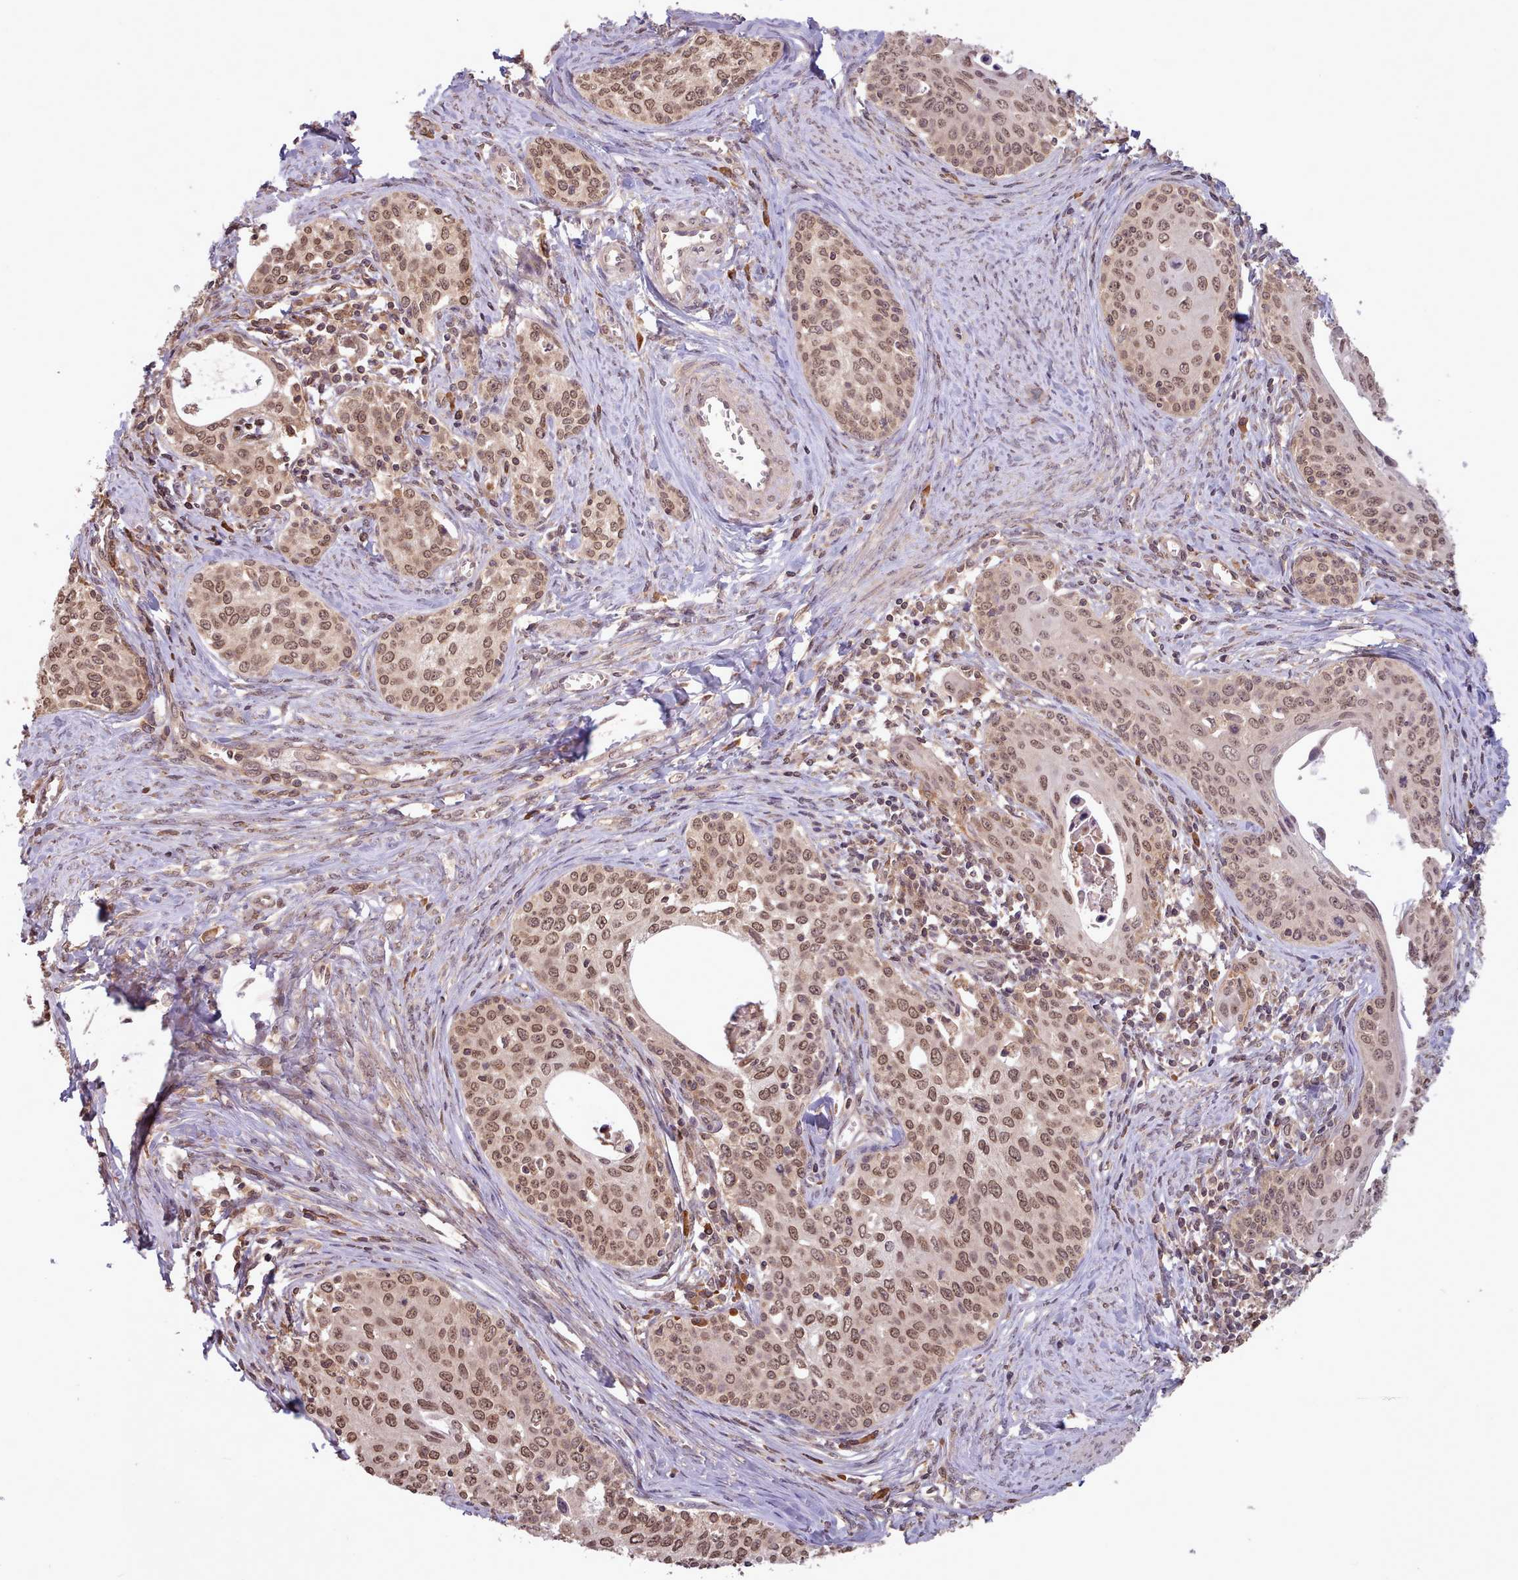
{"staining": {"intensity": "moderate", "quantity": ">75%", "location": "nuclear"}, "tissue": "cervical cancer", "cell_type": "Tumor cells", "image_type": "cancer", "snomed": [{"axis": "morphology", "description": "Squamous cell carcinoma, NOS"}, {"axis": "morphology", "description": "Adenocarcinoma, NOS"}, {"axis": "topography", "description": "Cervix"}], "caption": "The photomicrograph shows a brown stain indicating the presence of a protein in the nuclear of tumor cells in cervical cancer (adenocarcinoma). The protein of interest is shown in brown color, while the nuclei are stained blue.", "gene": "PIP4P1", "patient": {"sex": "female", "age": 52}}